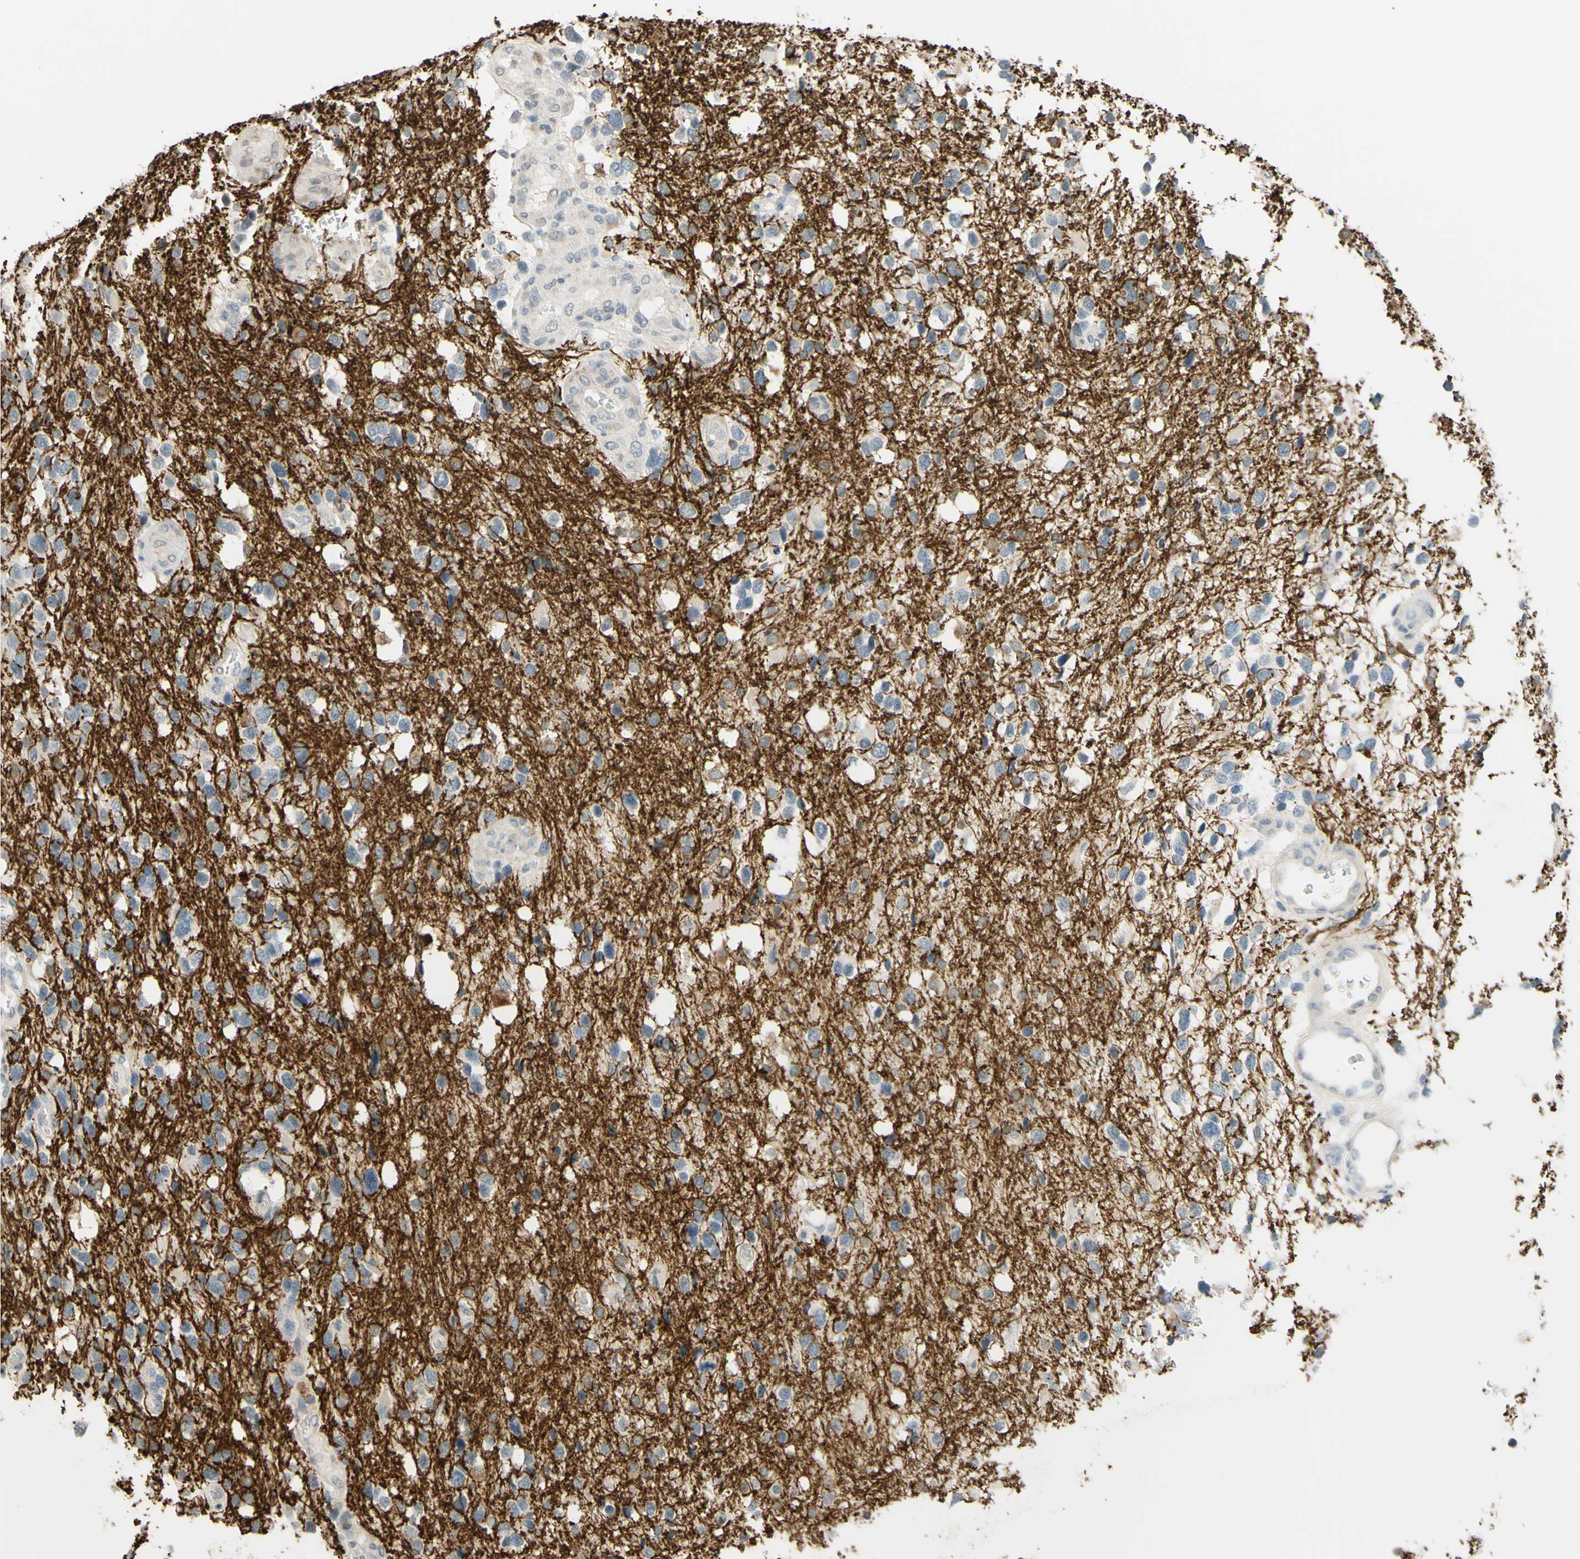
{"staining": {"intensity": "negative", "quantity": "none", "location": "none"}, "tissue": "glioma", "cell_type": "Tumor cells", "image_type": "cancer", "snomed": [{"axis": "morphology", "description": "Glioma, malignant, High grade"}, {"axis": "topography", "description": "Brain"}], "caption": "Immunohistochemistry (IHC) histopathology image of neoplastic tissue: human glioma stained with DAB reveals no significant protein positivity in tumor cells. (DAB immunohistochemistry with hematoxylin counter stain).", "gene": "MAG", "patient": {"sex": "female", "age": 58}}